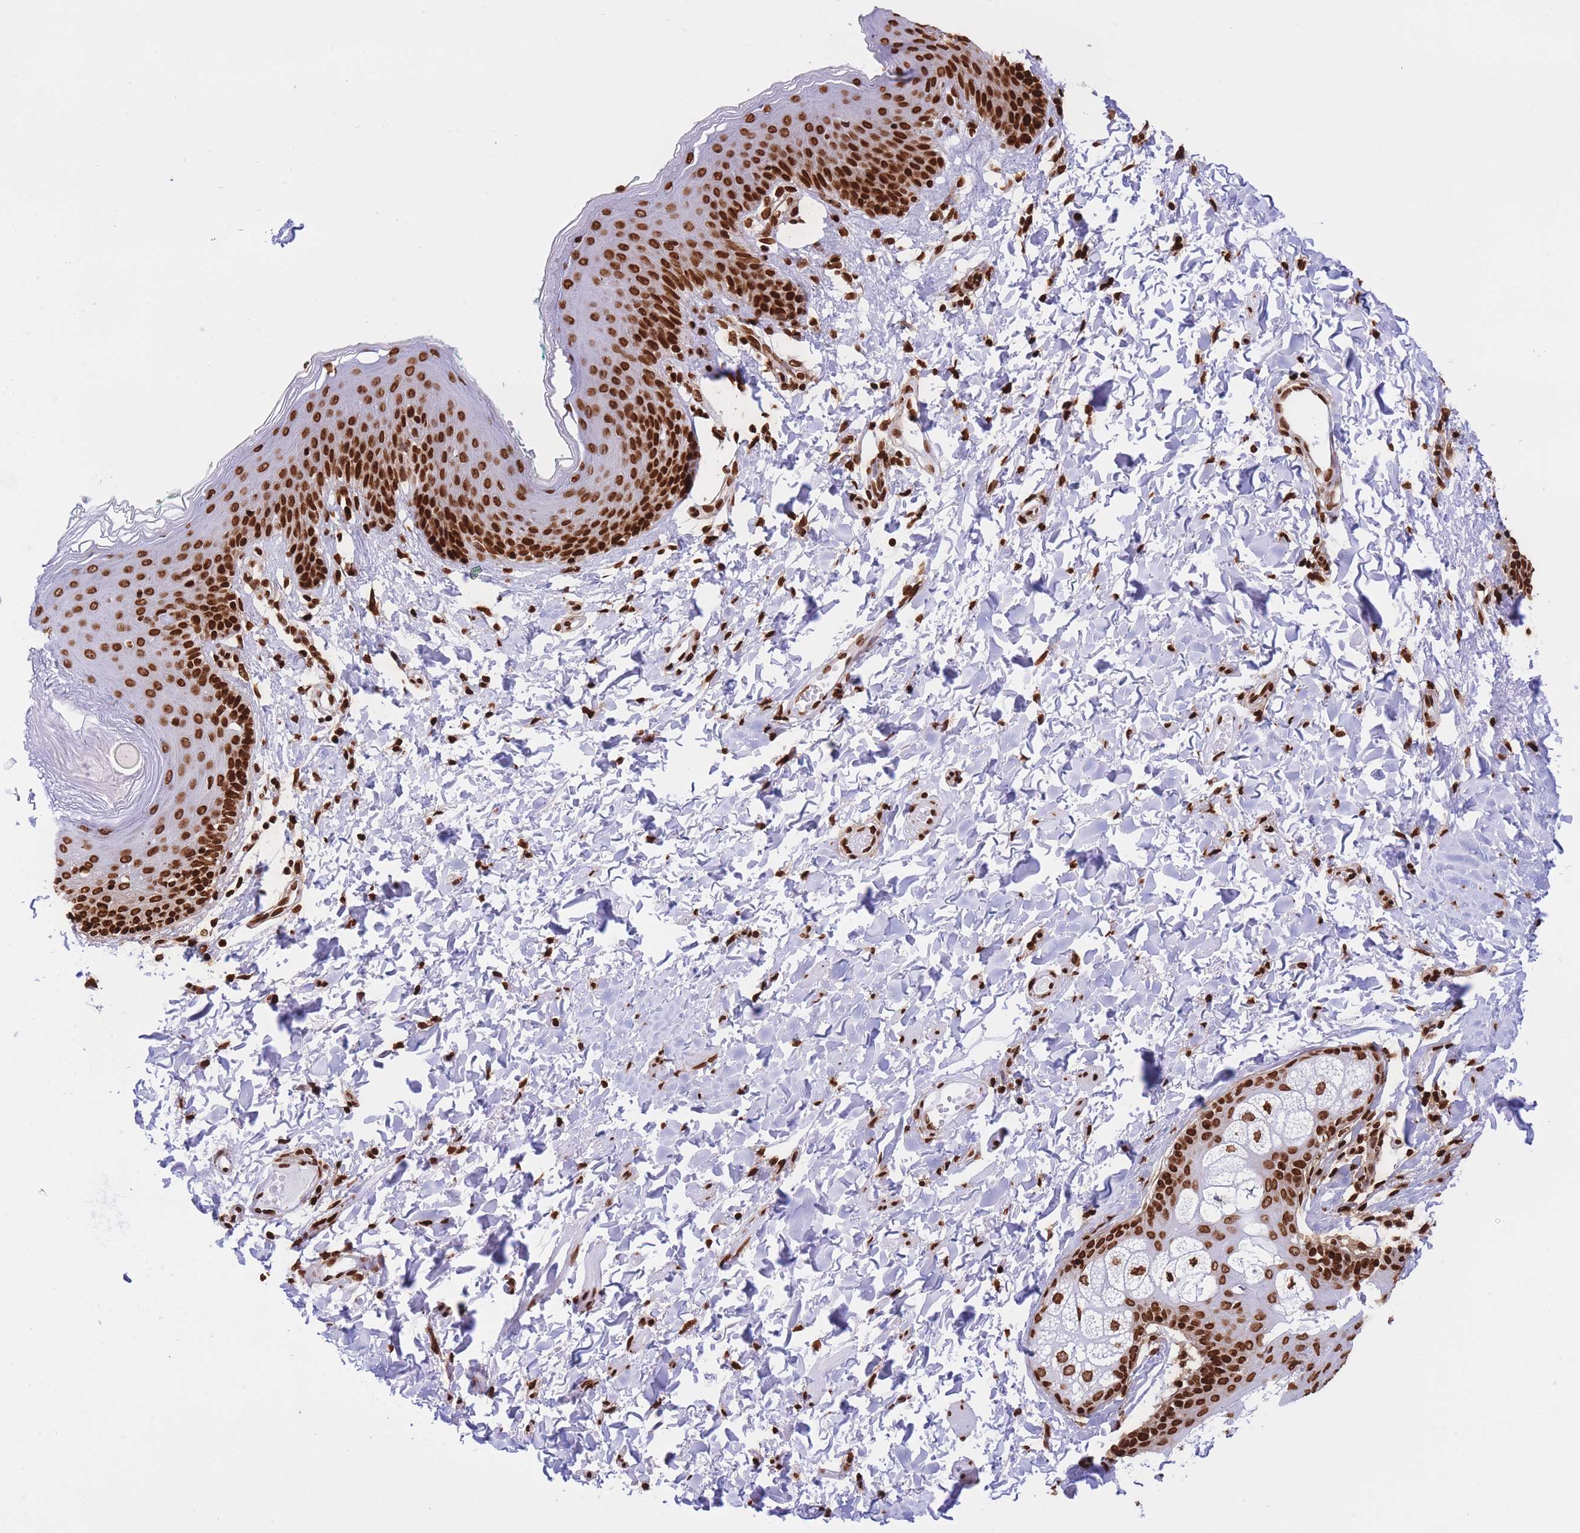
{"staining": {"intensity": "strong", "quantity": ">75%", "location": "nuclear"}, "tissue": "skin", "cell_type": "Epidermal cells", "image_type": "normal", "snomed": [{"axis": "morphology", "description": "Normal tissue, NOS"}, {"axis": "topography", "description": "Vulva"}], "caption": "Immunohistochemical staining of benign skin demonstrates high levels of strong nuclear positivity in about >75% of epidermal cells. (DAB (3,3'-diaminobenzidine) = brown stain, brightfield microscopy at high magnification).", "gene": "H2BC10", "patient": {"sex": "female", "age": 66}}